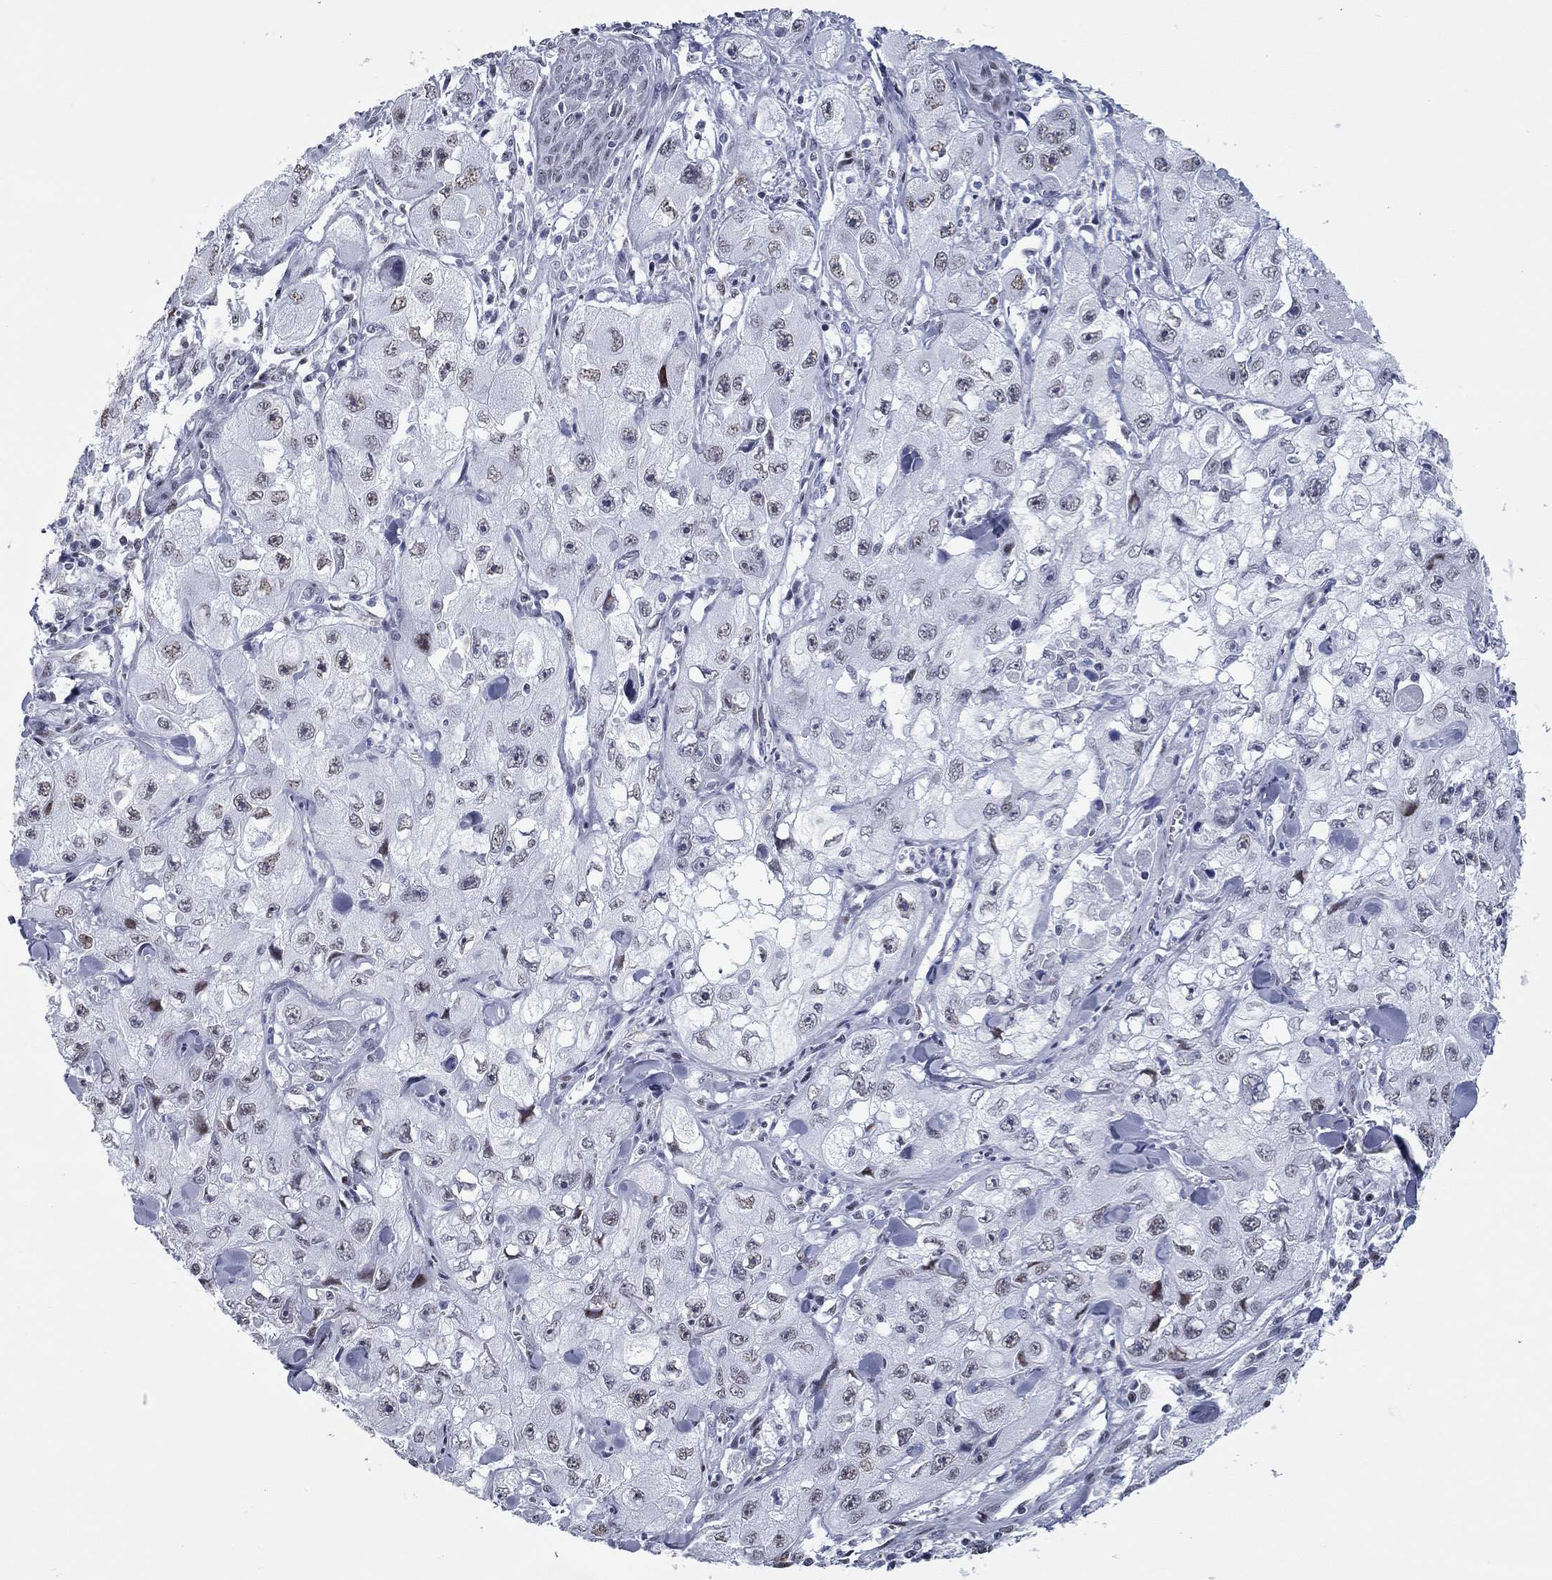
{"staining": {"intensity": "moderate", "quantity": "<25%", "location": "nuclear"}, "tissue": "skin cancer", "cell_type": "Tumor cells", "image_type": "cancer", "snomed": [{"axis": "morphology", "description": "Squamous cell carcinoma, NOS"}, {"axis": "topography", "description": "Skin"}, {"axis": "topography", "description": "Subcutis"}], "caption": "Human squamous cell carcinoma (skin) stained for a protein (brown) shows moderate nuclear positive staining in about <25% of tumor cells.", "gene": "ASF1B", "patient": {"sex": "male", "age": 73}}